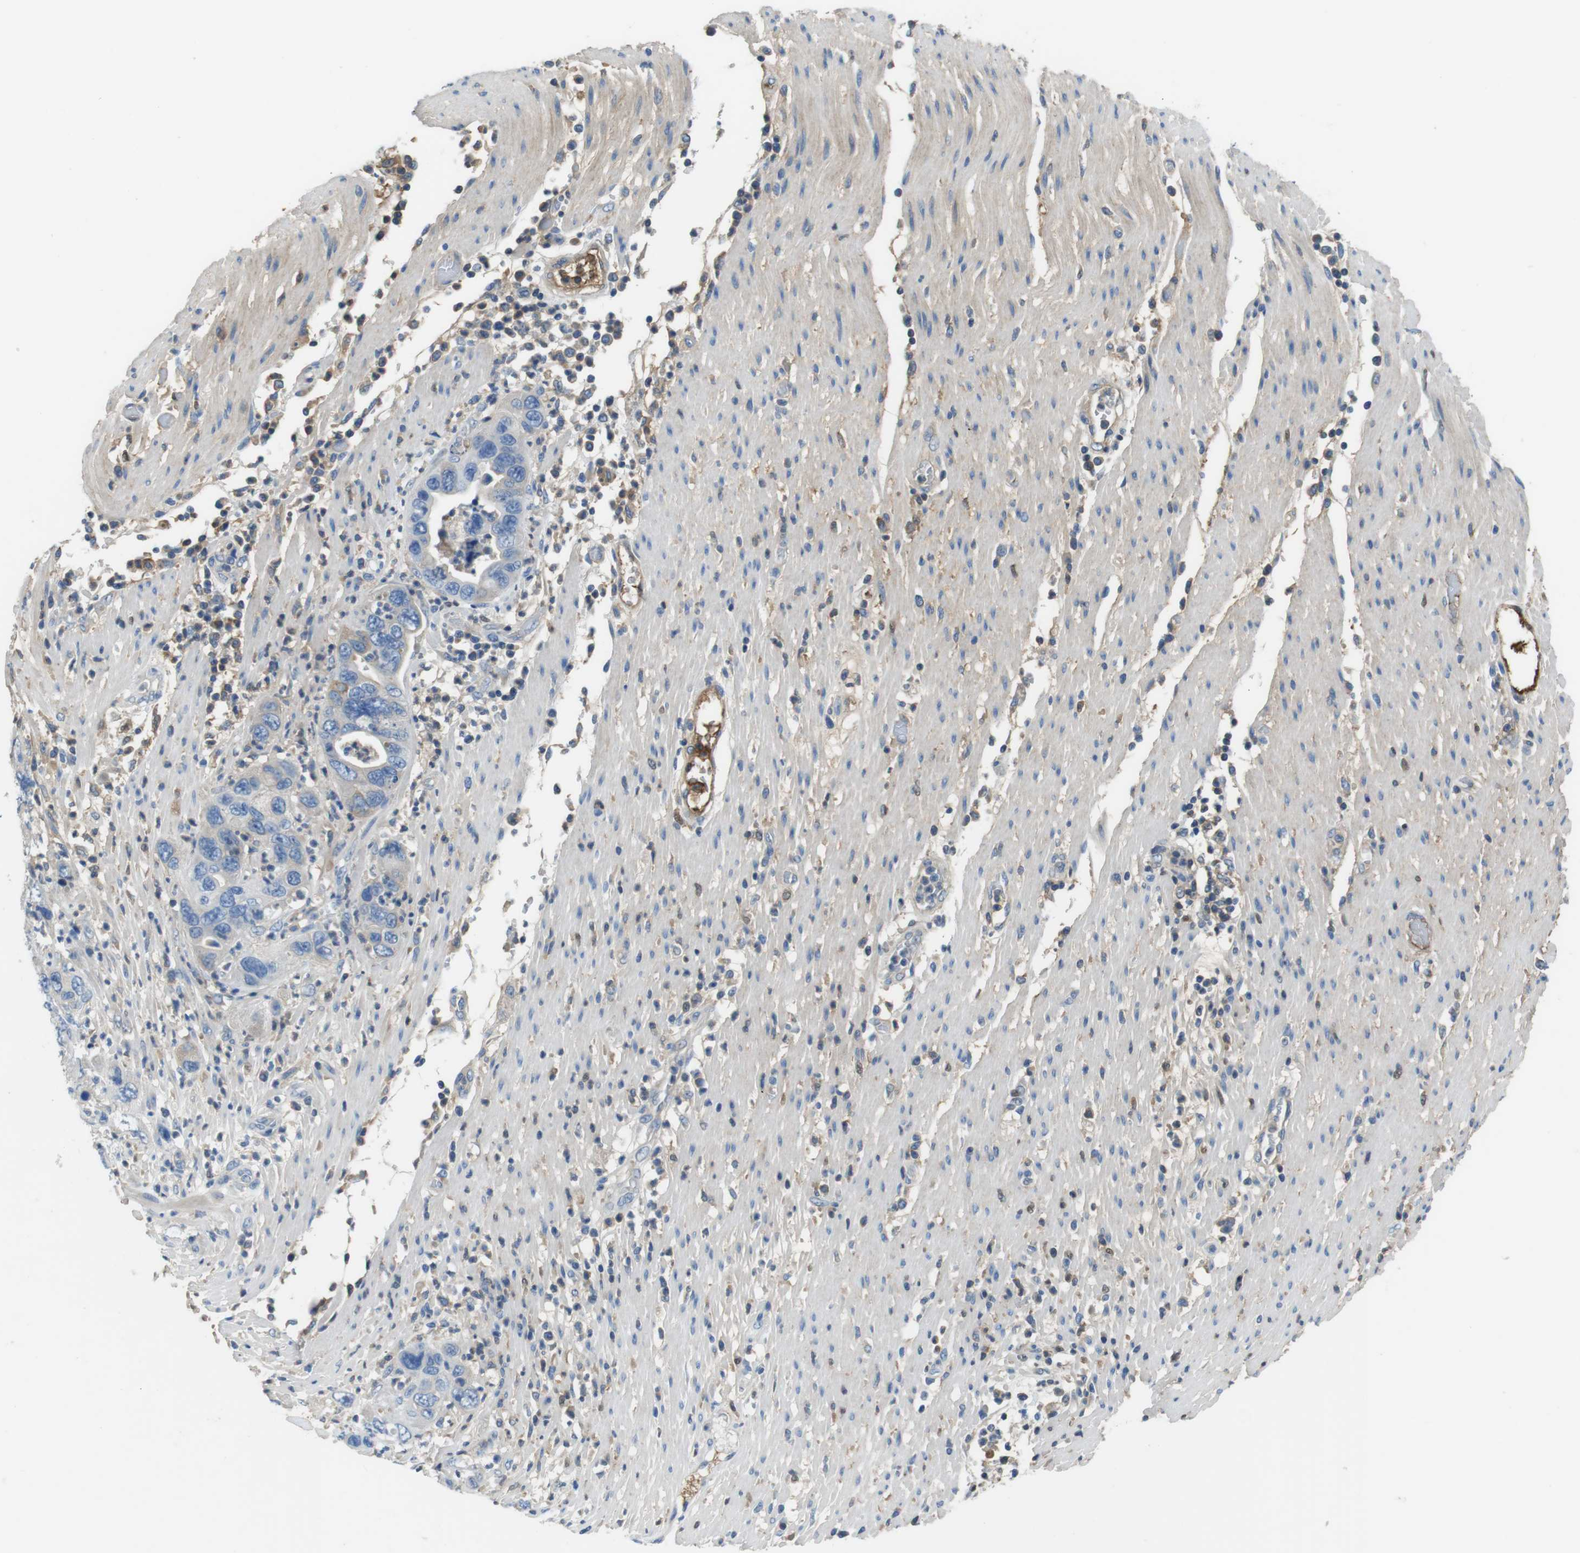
{"staining": {"intensity": "negative", "quantity": "none", "location": "none"}, "tissue": "pancreatic cancer", "cell_type": "Tumor cells", "image_type": "cancer", "snomed": [{"axis": "morphology", "description": "Adenocarcinoma, NOS"}, {"axis": "topography", "description": "Pancreas"}], "caption": "Tumor cells are negative for protein expression in human pancreatic cancer.", "gene": "TMPRSS15", "patient": {"sex": "female", "age": 71}}